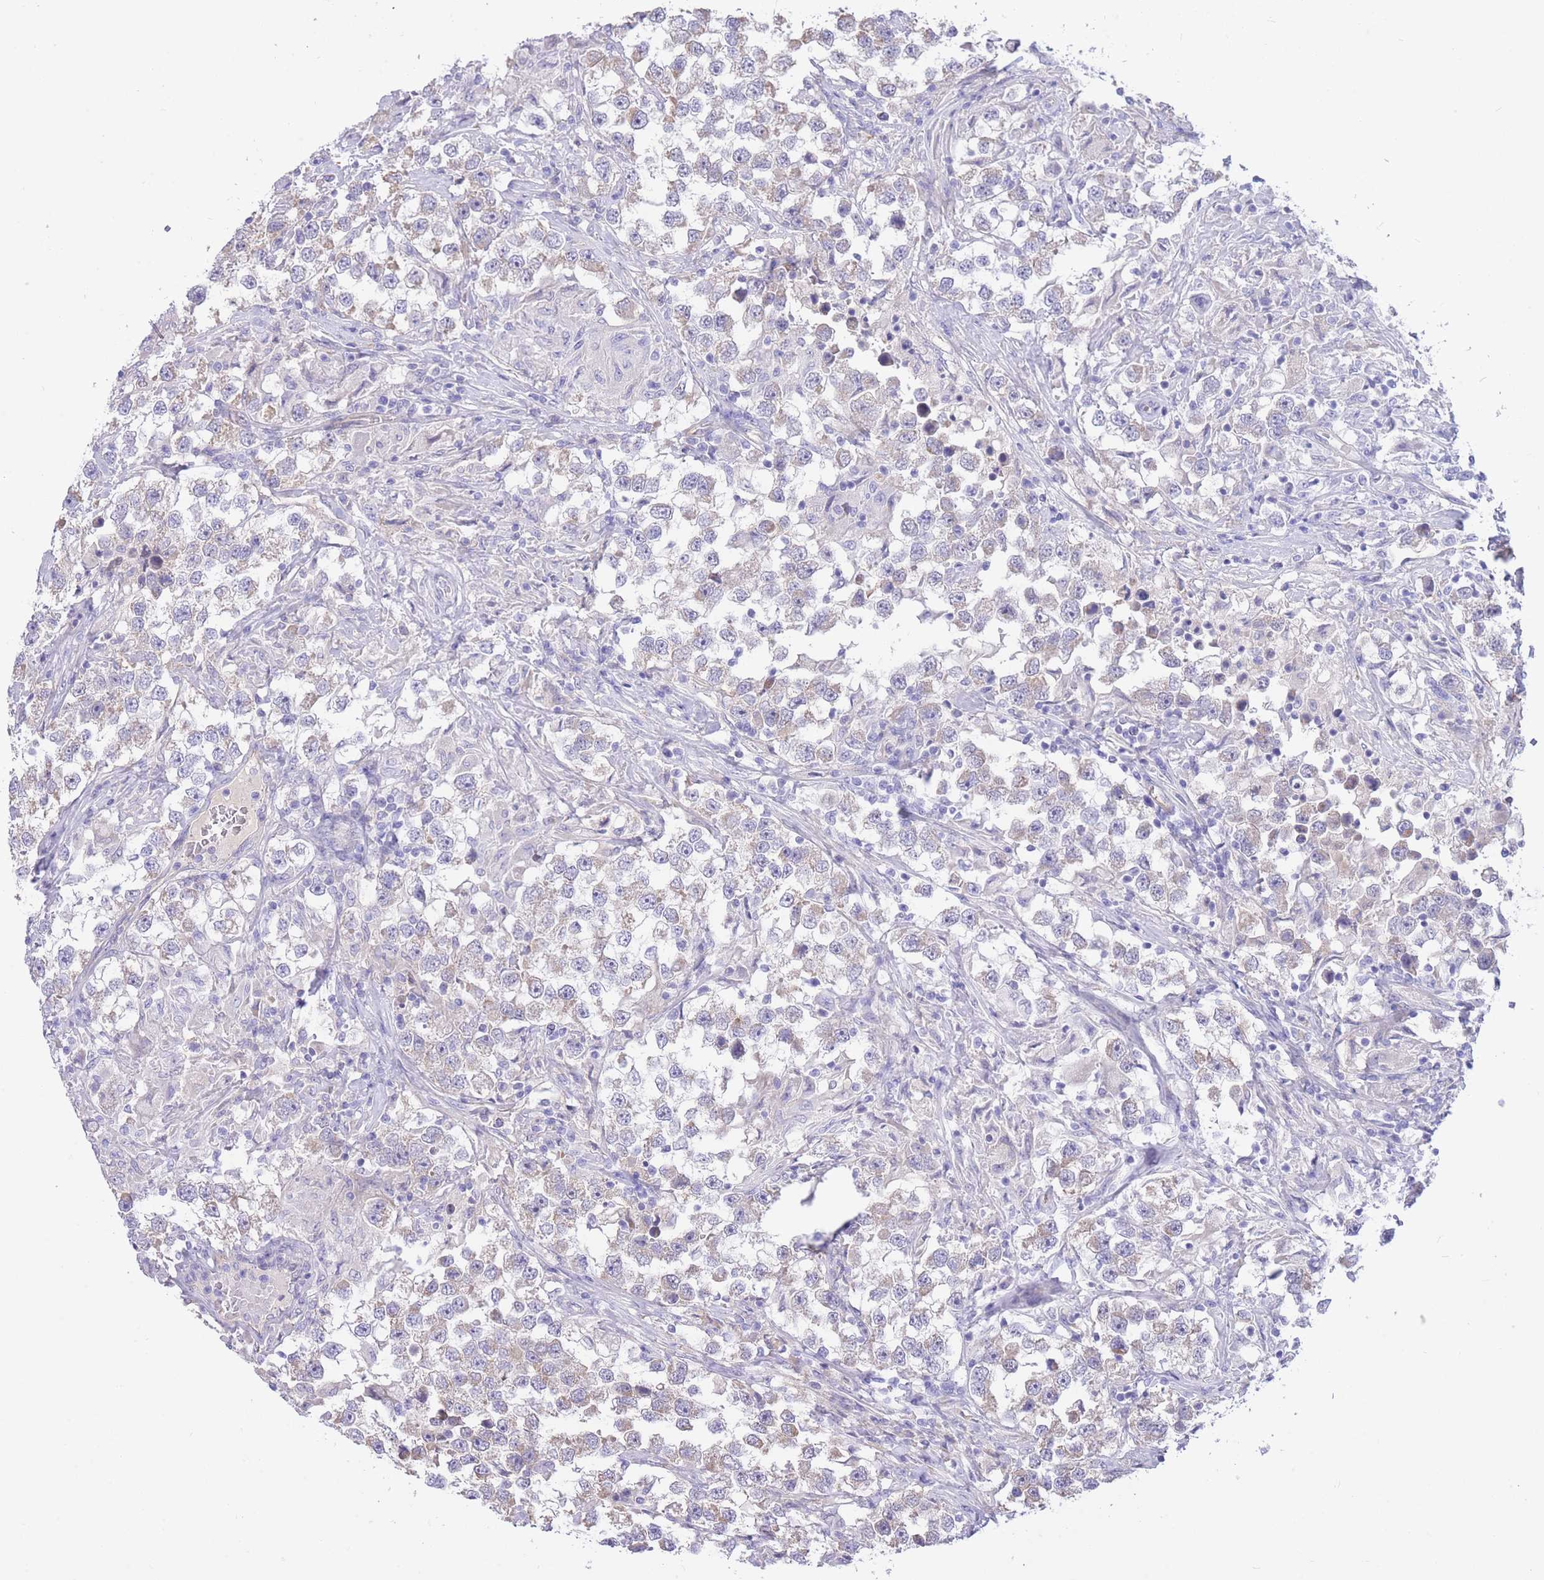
{"staining": {"intensity": "negative", "quantity": "none", "location": "none"}, "tissue": "testis cancer", "cell_type": "Tumor cells", "image_type": "cancer", "snomed": [{"axis": "morphology", "description": "Seminoma, NOS"}, {"axis": "topography", "description": "Testis"}], "caption": "Histopathology image shows no significant protein staining in tumor cells of testis cancer (seminoma).", "gene": "PGM1", "patient": {"sex": "male", "age": 46}}